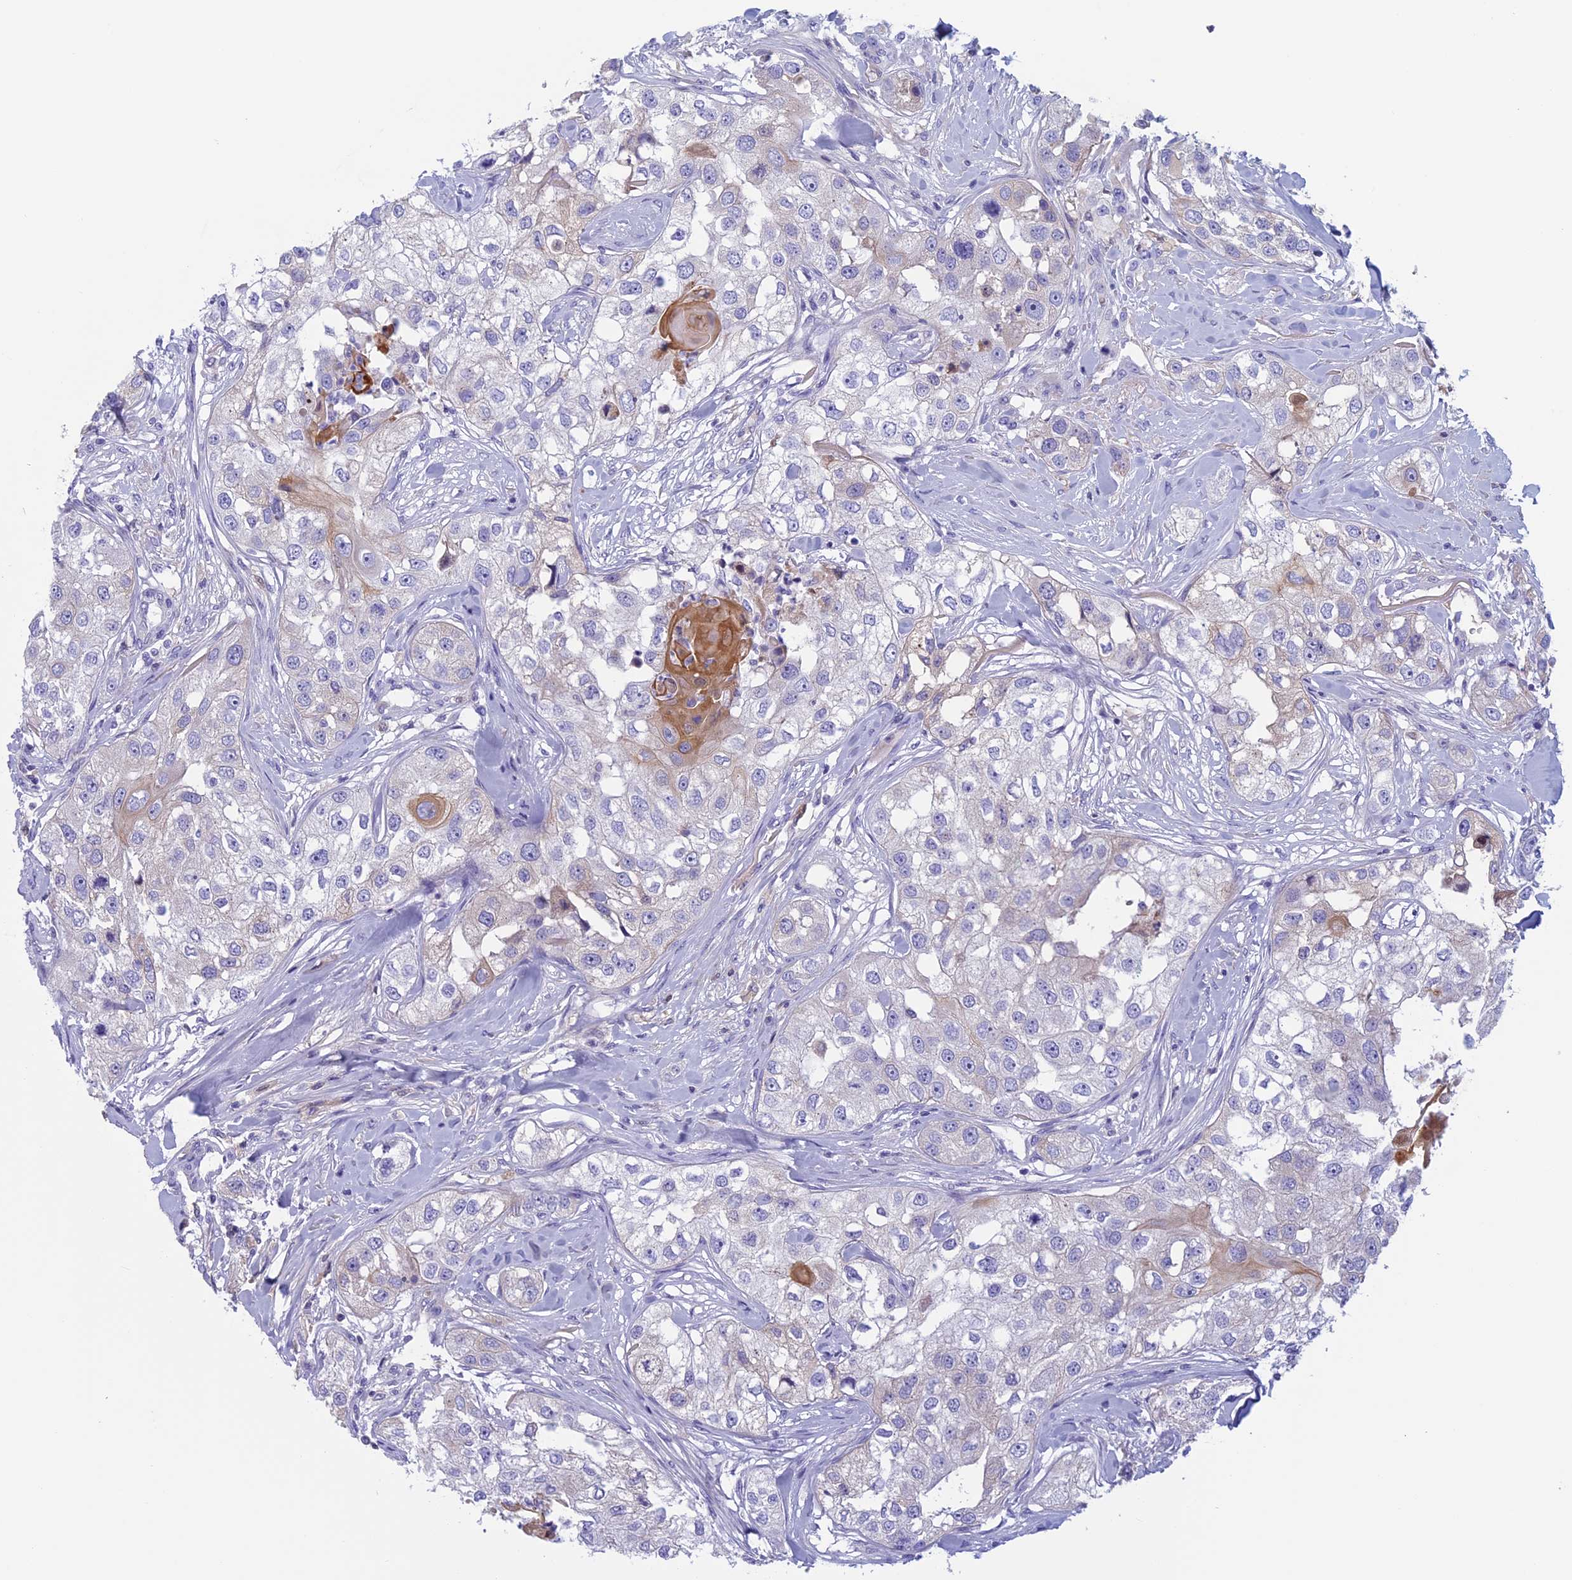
{"staining": {"intensity": "moderate", "quantity": "<25%", "location": "cytoplasmic/membranous"}, "tissue": "head and neck cancer", "cell_type": "Tumor cells", "image_type": "cancer", "snomed": [{"axis": "morphology", "description": "Normal tissue, NOS"}, {"axis": "morphology", "description": "Squamous cell carcinoma, NOS"}, {"axis": "topography", "description": "Skeletal muscle"}, {"axis": "topography", "description": "Head-Neck"}], "caption": "Tumor cells show low levels of moderate cytoplasmic/membranous positivity in approximately <25% of cells in head and neck cancer. The staining is performed using DAB brown chromogen to label protein expression. The nuclei are counter-stained blue using hematoxylin.", "gene": "ANGPTL2", "patient": {"sex": "male", "age": 51}}